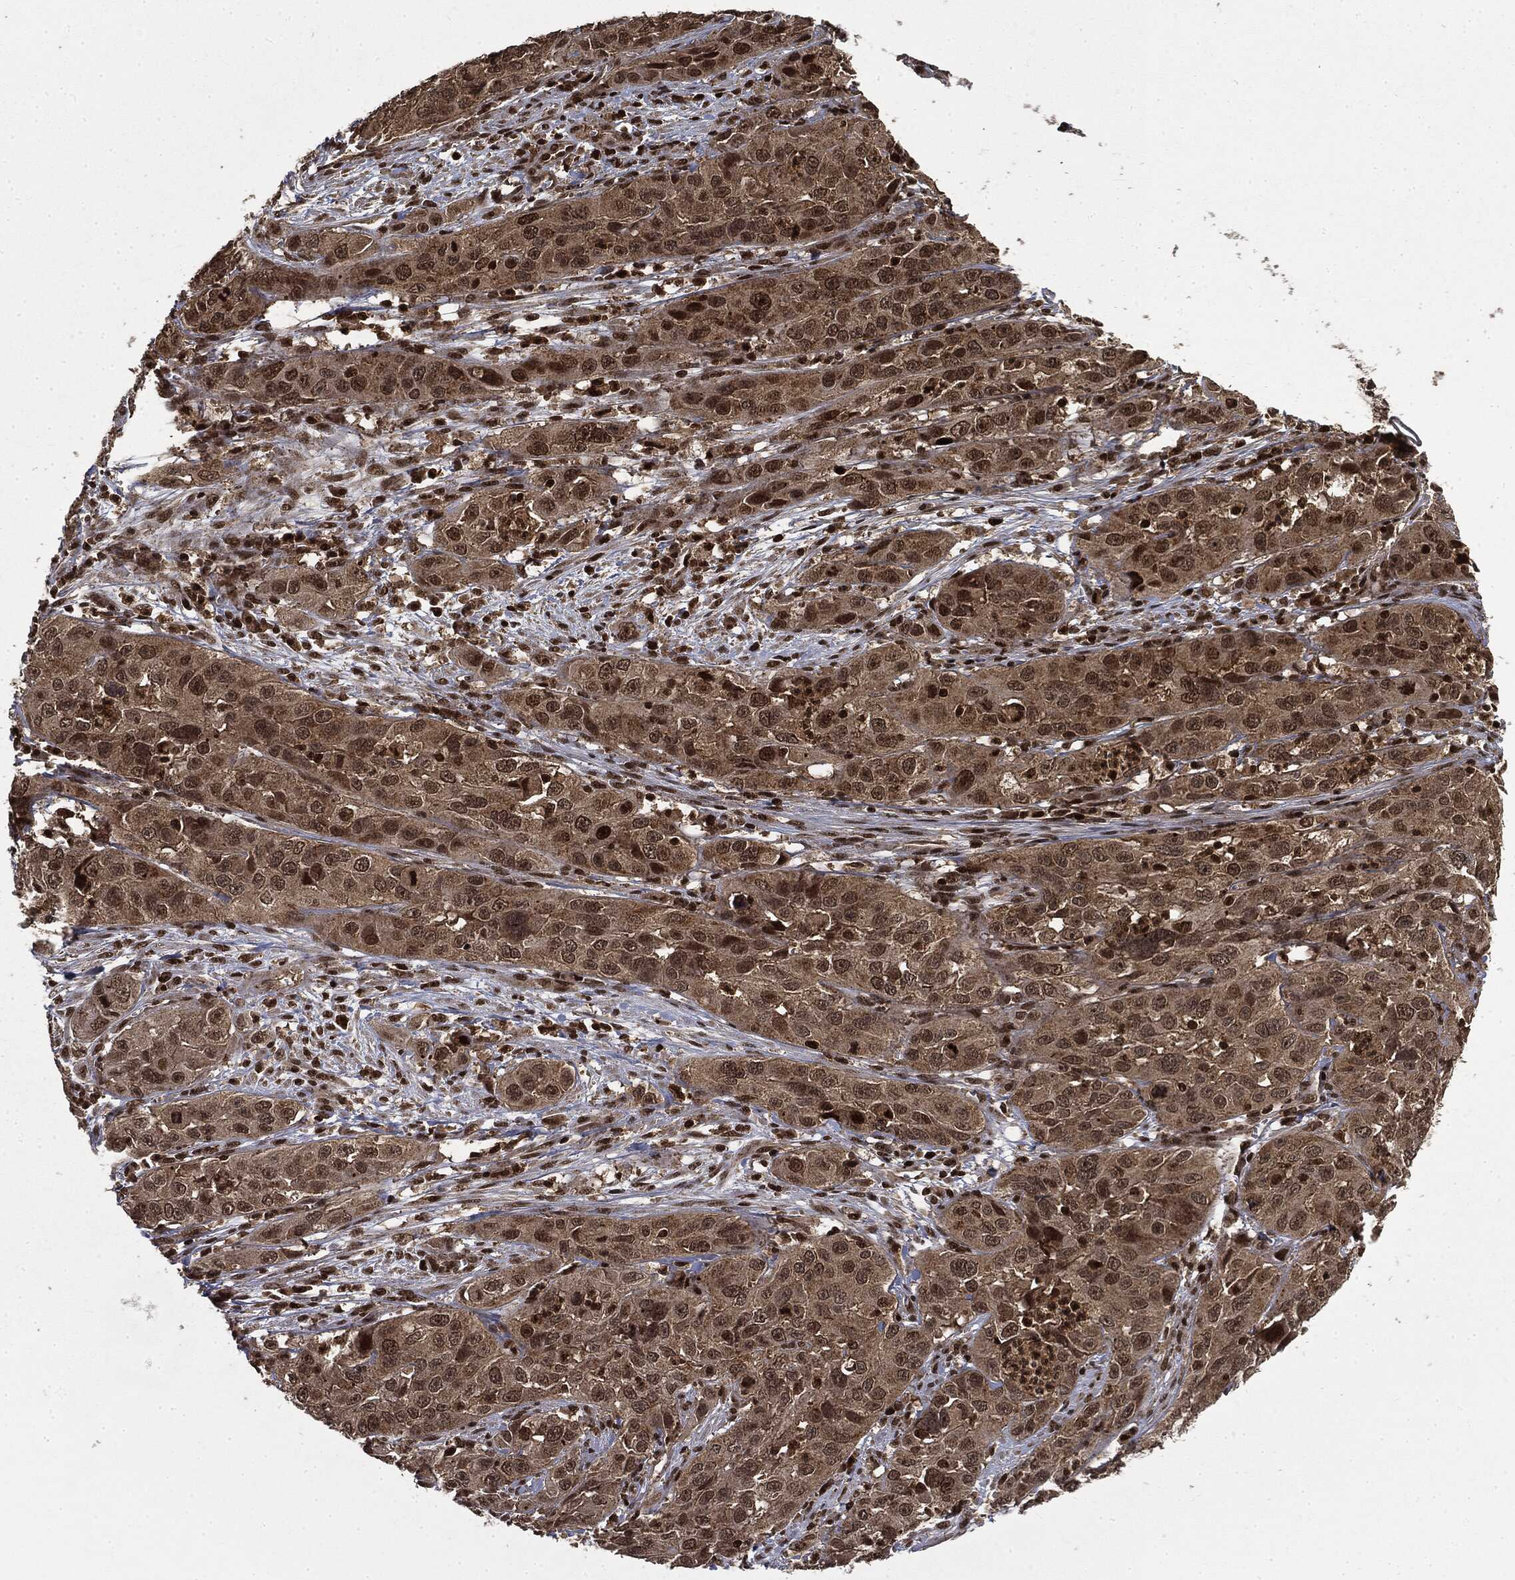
{"staining": {"intensity": "strong", "quantity": "<25%", "location": "nuclear"}, "tissue": "cervical cancer", "cell_type": "Tumor cells", "image_type": "cancer", "snomed": [{"axis": "morphology", "description": "Squamous cell carcinoma, NOS"}, {"axis": "topography", "description": "Cervix"}], "caption": "A photomicrograph of cervical cancer (squamous cell carcinoma) stained for a protein shows strong nuclear brown staining in tumor cells. Nuclei are stained in blue.", "gene": "CTDP1", "patient": {"sex": "female", "age": 32}}